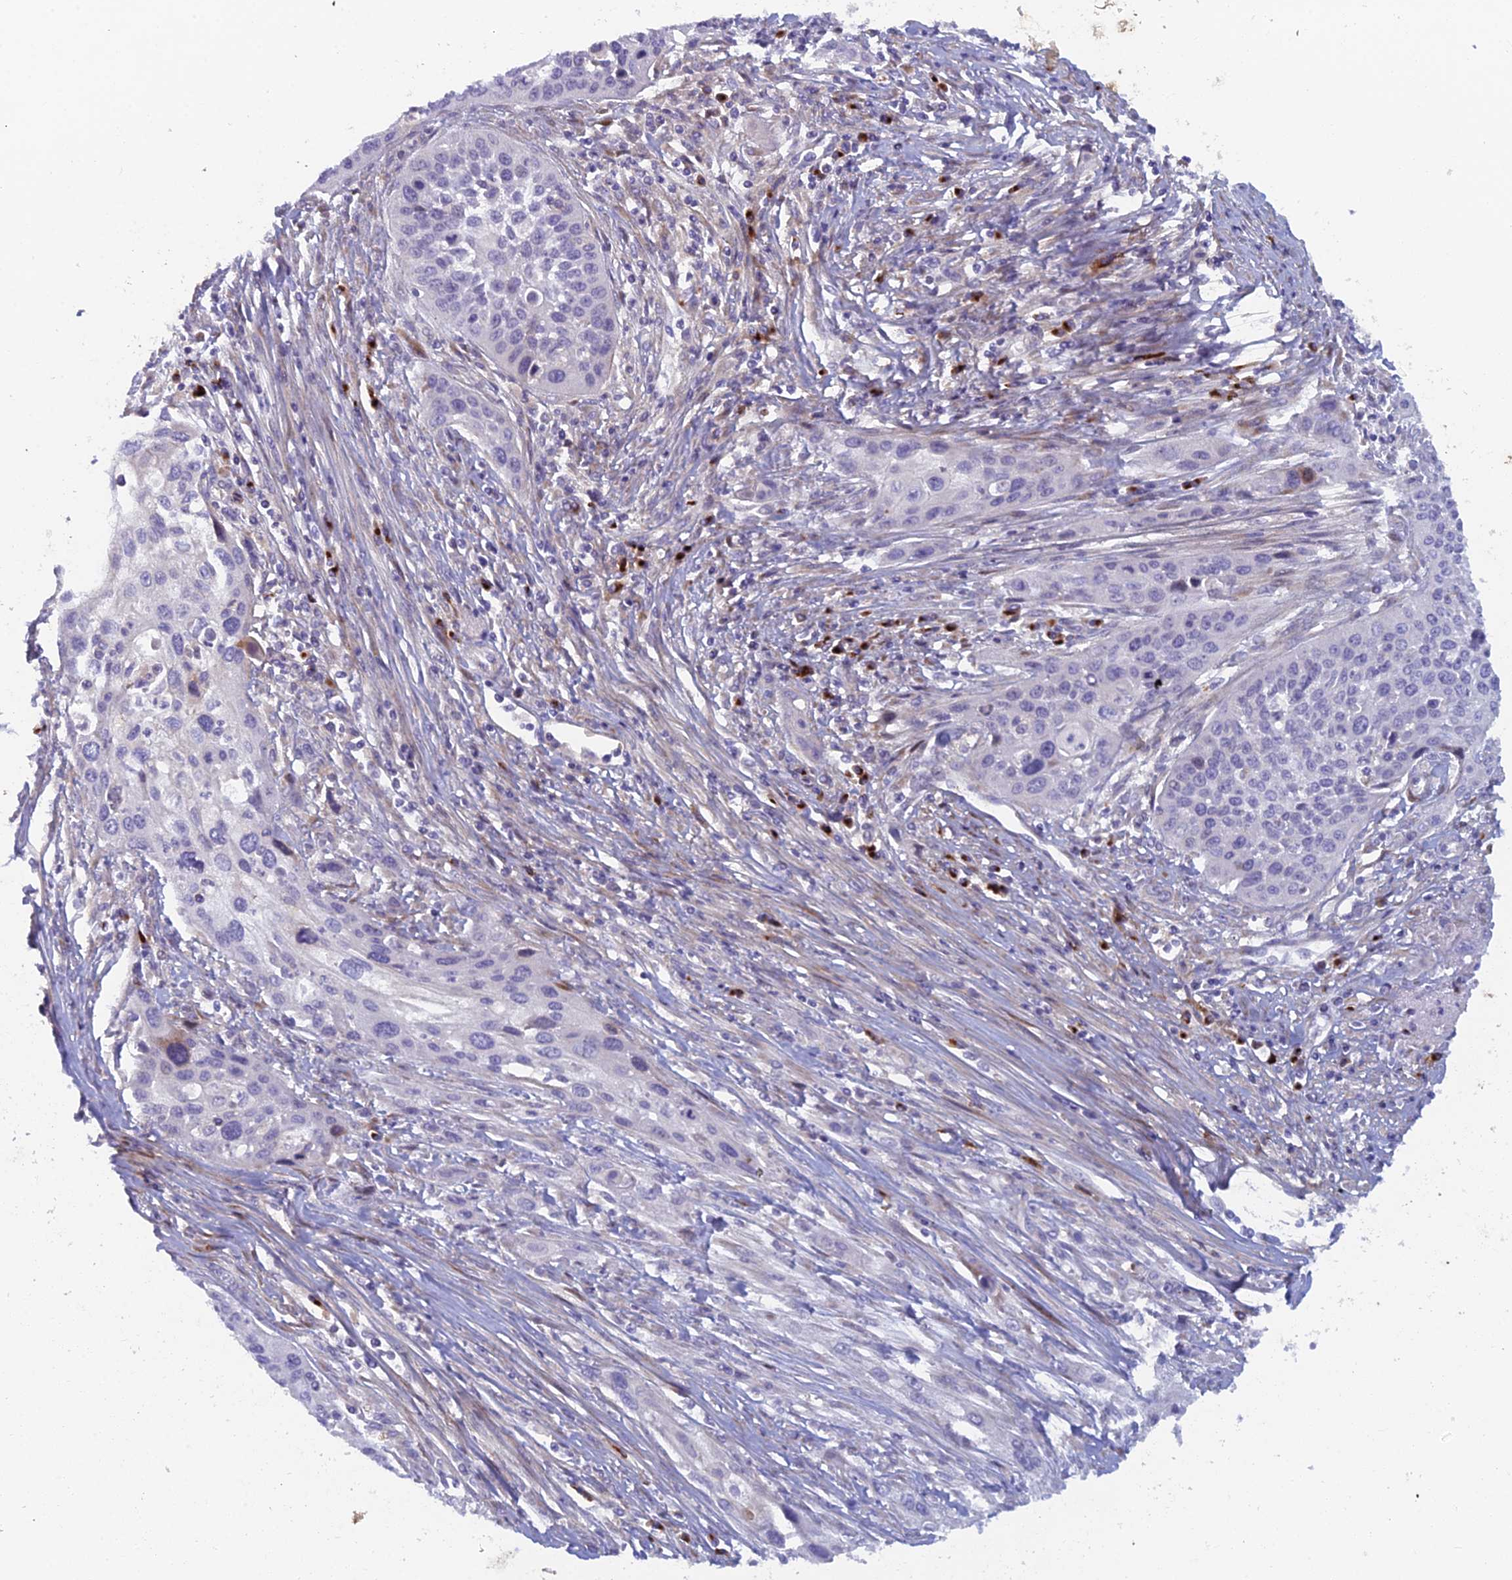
{"staining": {"intensity": "negative", "quantity": "none", "location": "none"}, "tissue": "cervical cancer", "cell_type": "Tumor cells", "image_type": "cancer", "snomed": [{"axis": "morphology", "description": "Squamous cell carcinoma, NOS"}, {"axis": "topography", "description": "Cervix"}], "caption": "Tumor cells show no significant protein expression in cervical cancer (squamous cell carcinoma).", "gene": "B9D2", "patient": {"sex": "female", "age": 34}}